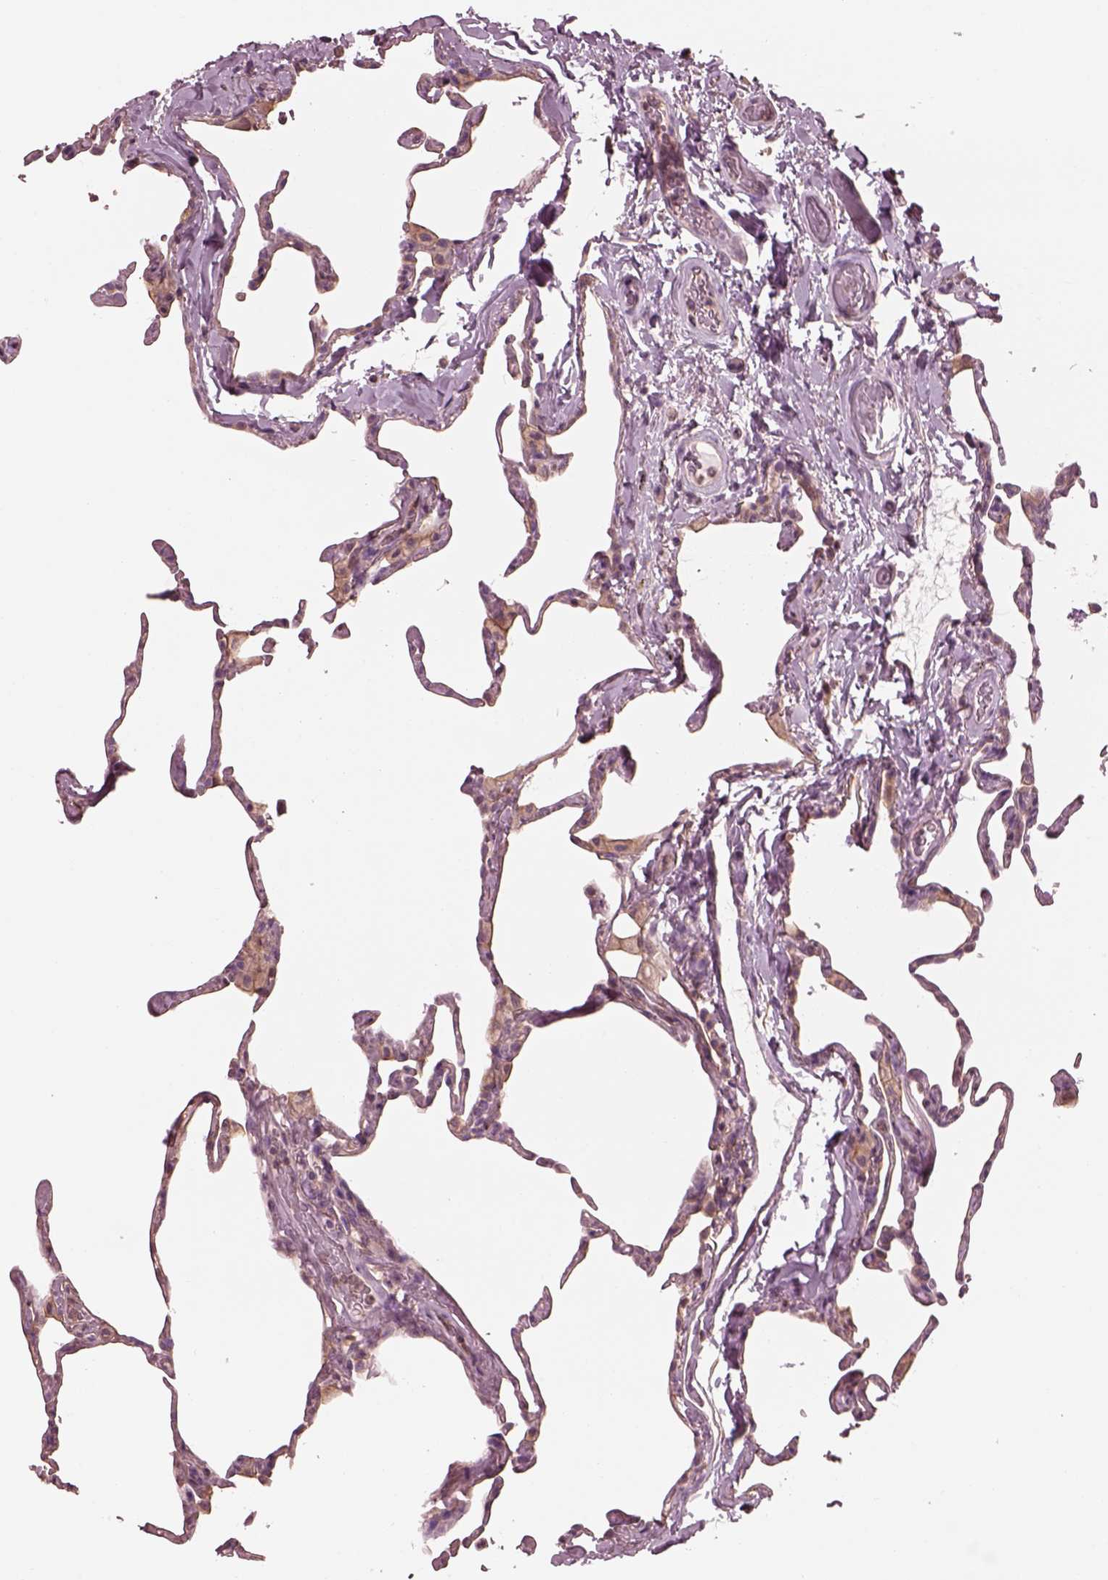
{"staining": {"intensity": "moderate", "quantity": "<25%", "location": "cytoplasmic/membranous"}, "tissue": "lung", "cell_type": "Alveolar cells", "image_type": "normal", "snomed": [{"axis": "morphology", "description": "Normal tissue, NOS"}, {"axis": "topography", "description": "Lung"}], "caption": "DAB (3,3'-diaminobenzidine) immunohistochemical staining of benign lung displays moderate cytoplasmic/membranous protein positivity in approximately <25% of alveolar cells. (DAB IHC, brown staining for protein, blue staining for nuclei).", "gene": "STK33", "patient": {"sex": "male", "age": 65}}